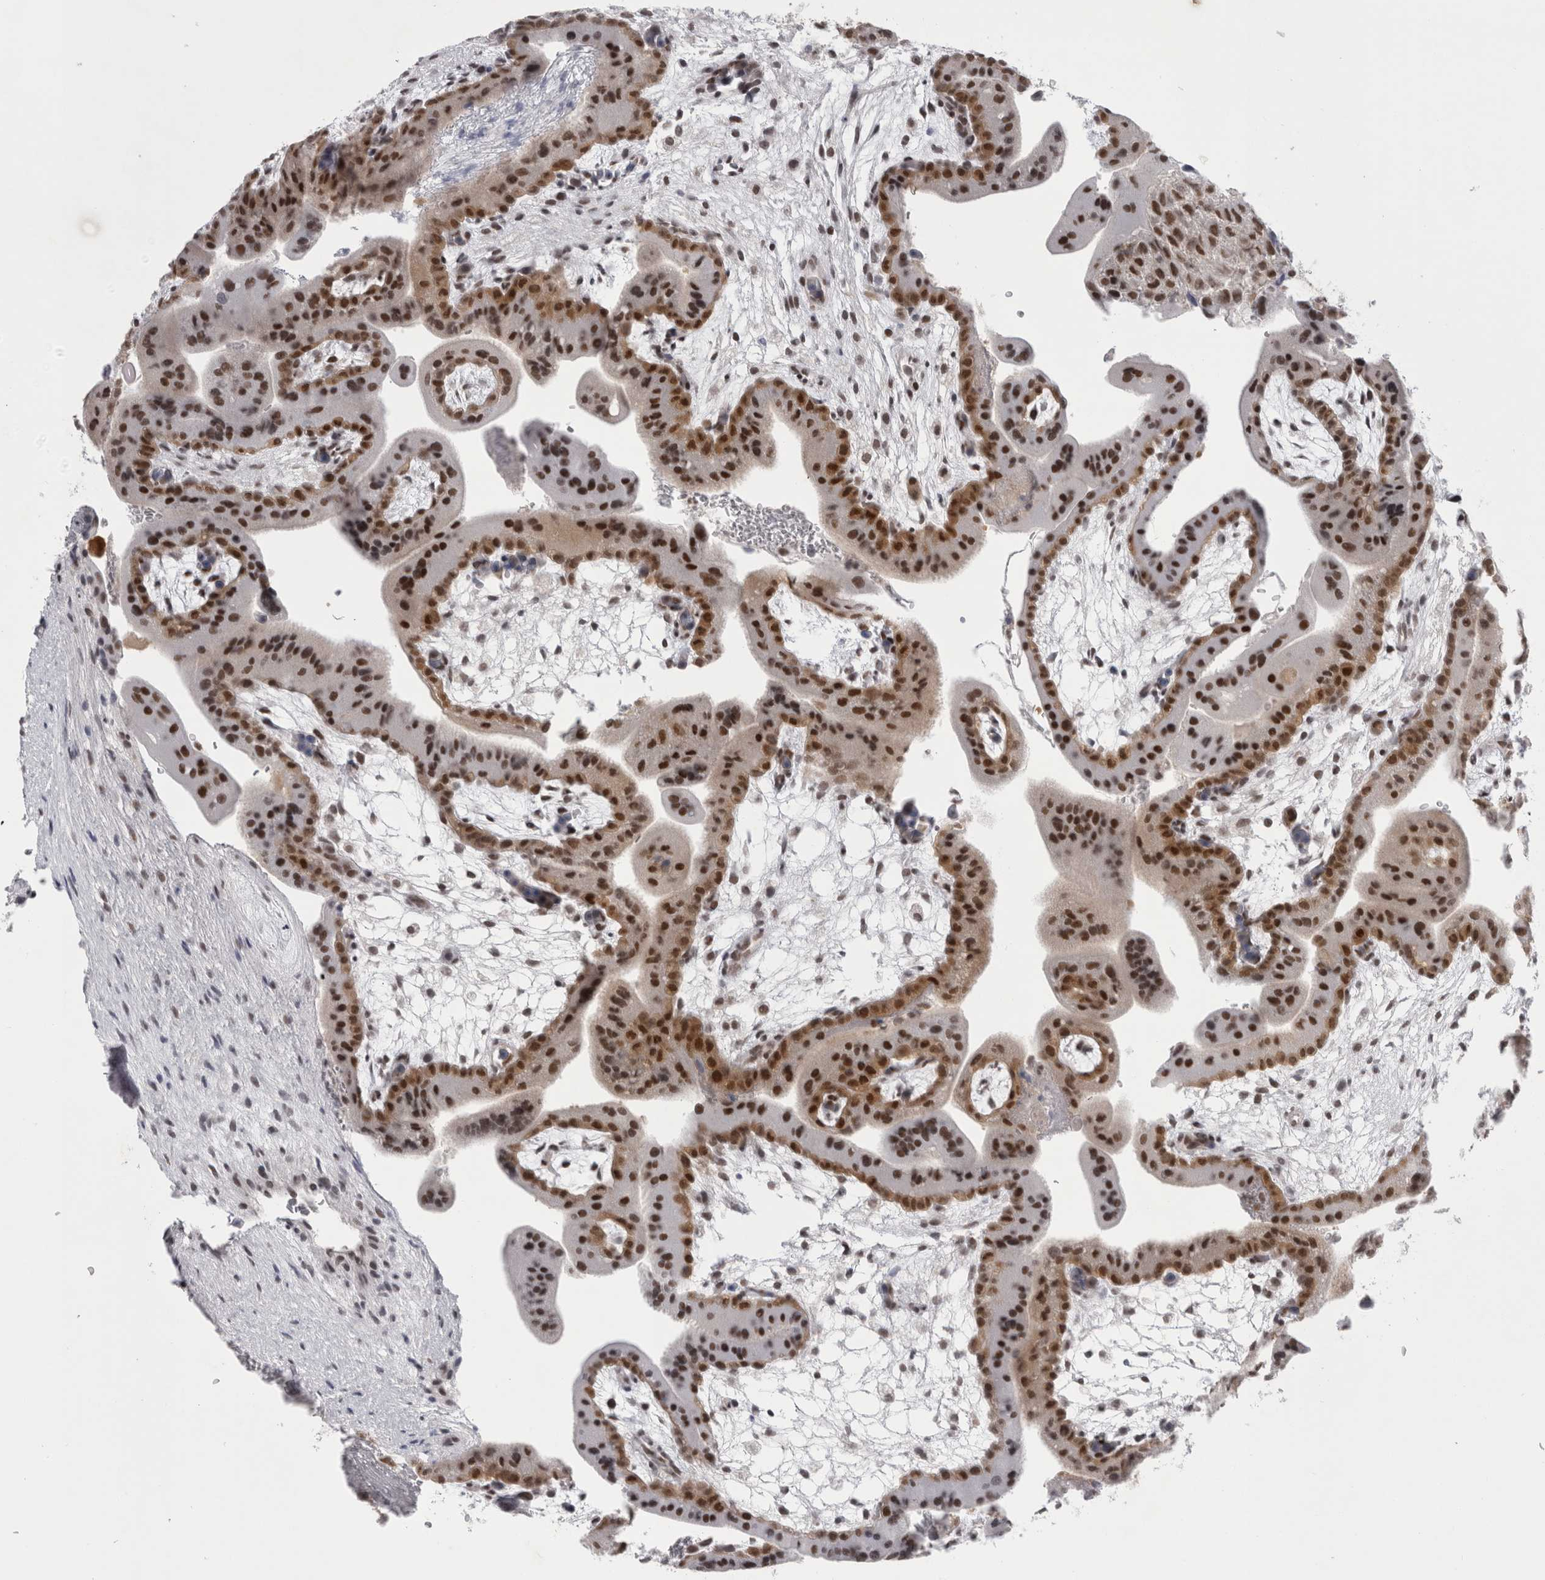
{"staining": {"intensity": "strong", "quantity": ">75%", "location": "nuclear"}, "tissue": "placenta", "cell_type": "Decidual cells", "image_type": "normal", "snomed": [{"axis": "morphology", "description": "Normal tissue, NOS"}, {"axis": "topography", "description": "Placenta"}], "caption": "A high-resolution histopathology image shows immunohistochemistry (IHC) staining of unremarkable placenta, which exhibits strong nuclear staining in about >75% of decidual cells. The protein of interest is stained brown, and the nuclei are stained in blue (DAB IHC with brightfield microscopy, high magnification).", "gene": "PSMB2", "patient": {"sex": "female", "age": 35}}